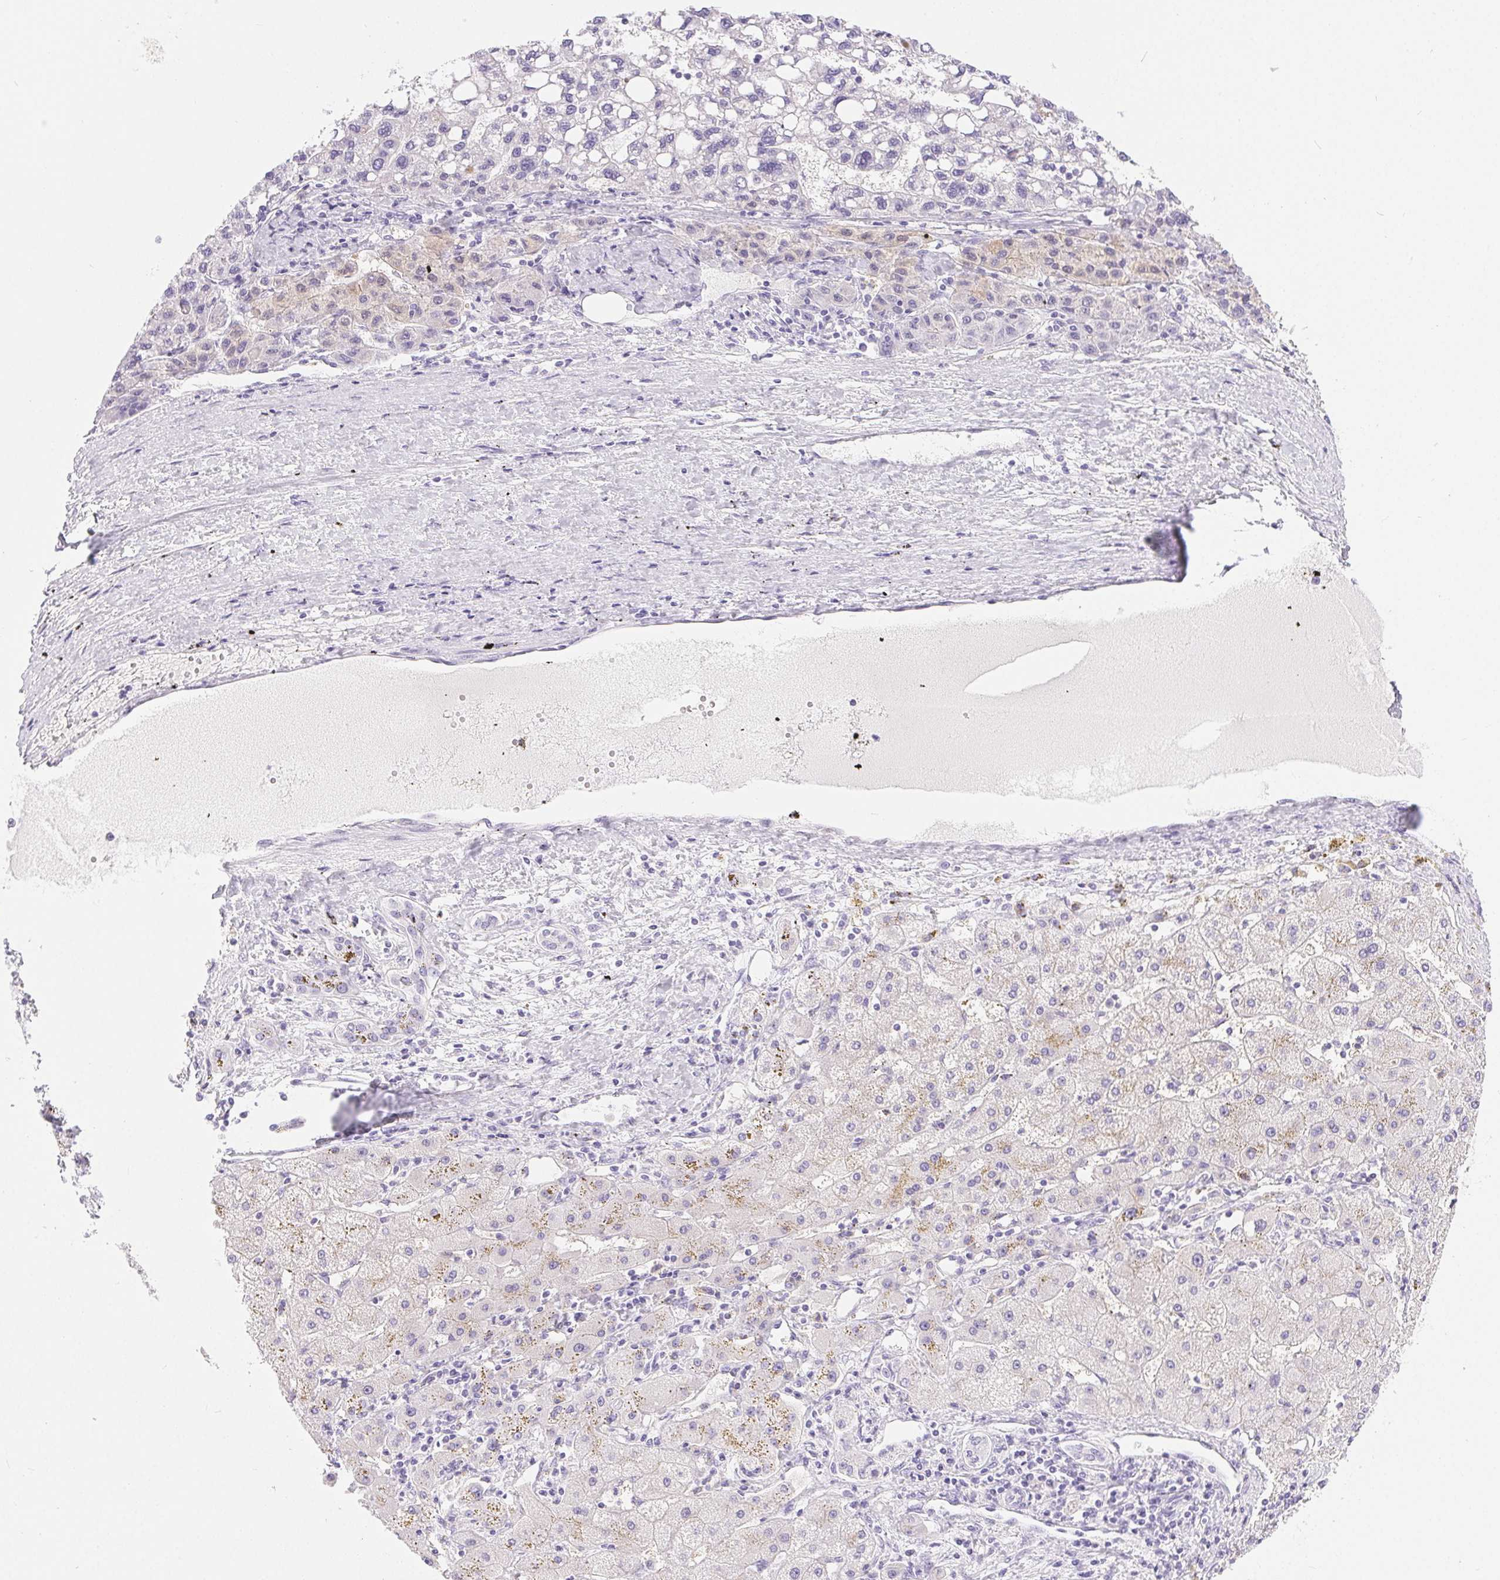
{"staining": {"intensity": "negative", "quantity": "none", "location": "none"}, "tissue": "liver cancer", "cell_type": "Tumor cells", "image_type": "cancer", "snomed": [{"axis": "morphology", "description": "Carcinoma, Hepatocellular, NOS"}, {"axis": "topography", "description": "Liver"}], "caption": "Liver hepatocellular carcinoma stained for a protein using IHC demonstrates no staining tumor cells.", "gene": "XDH", "patient": {"sex": "female", "age": 82}}